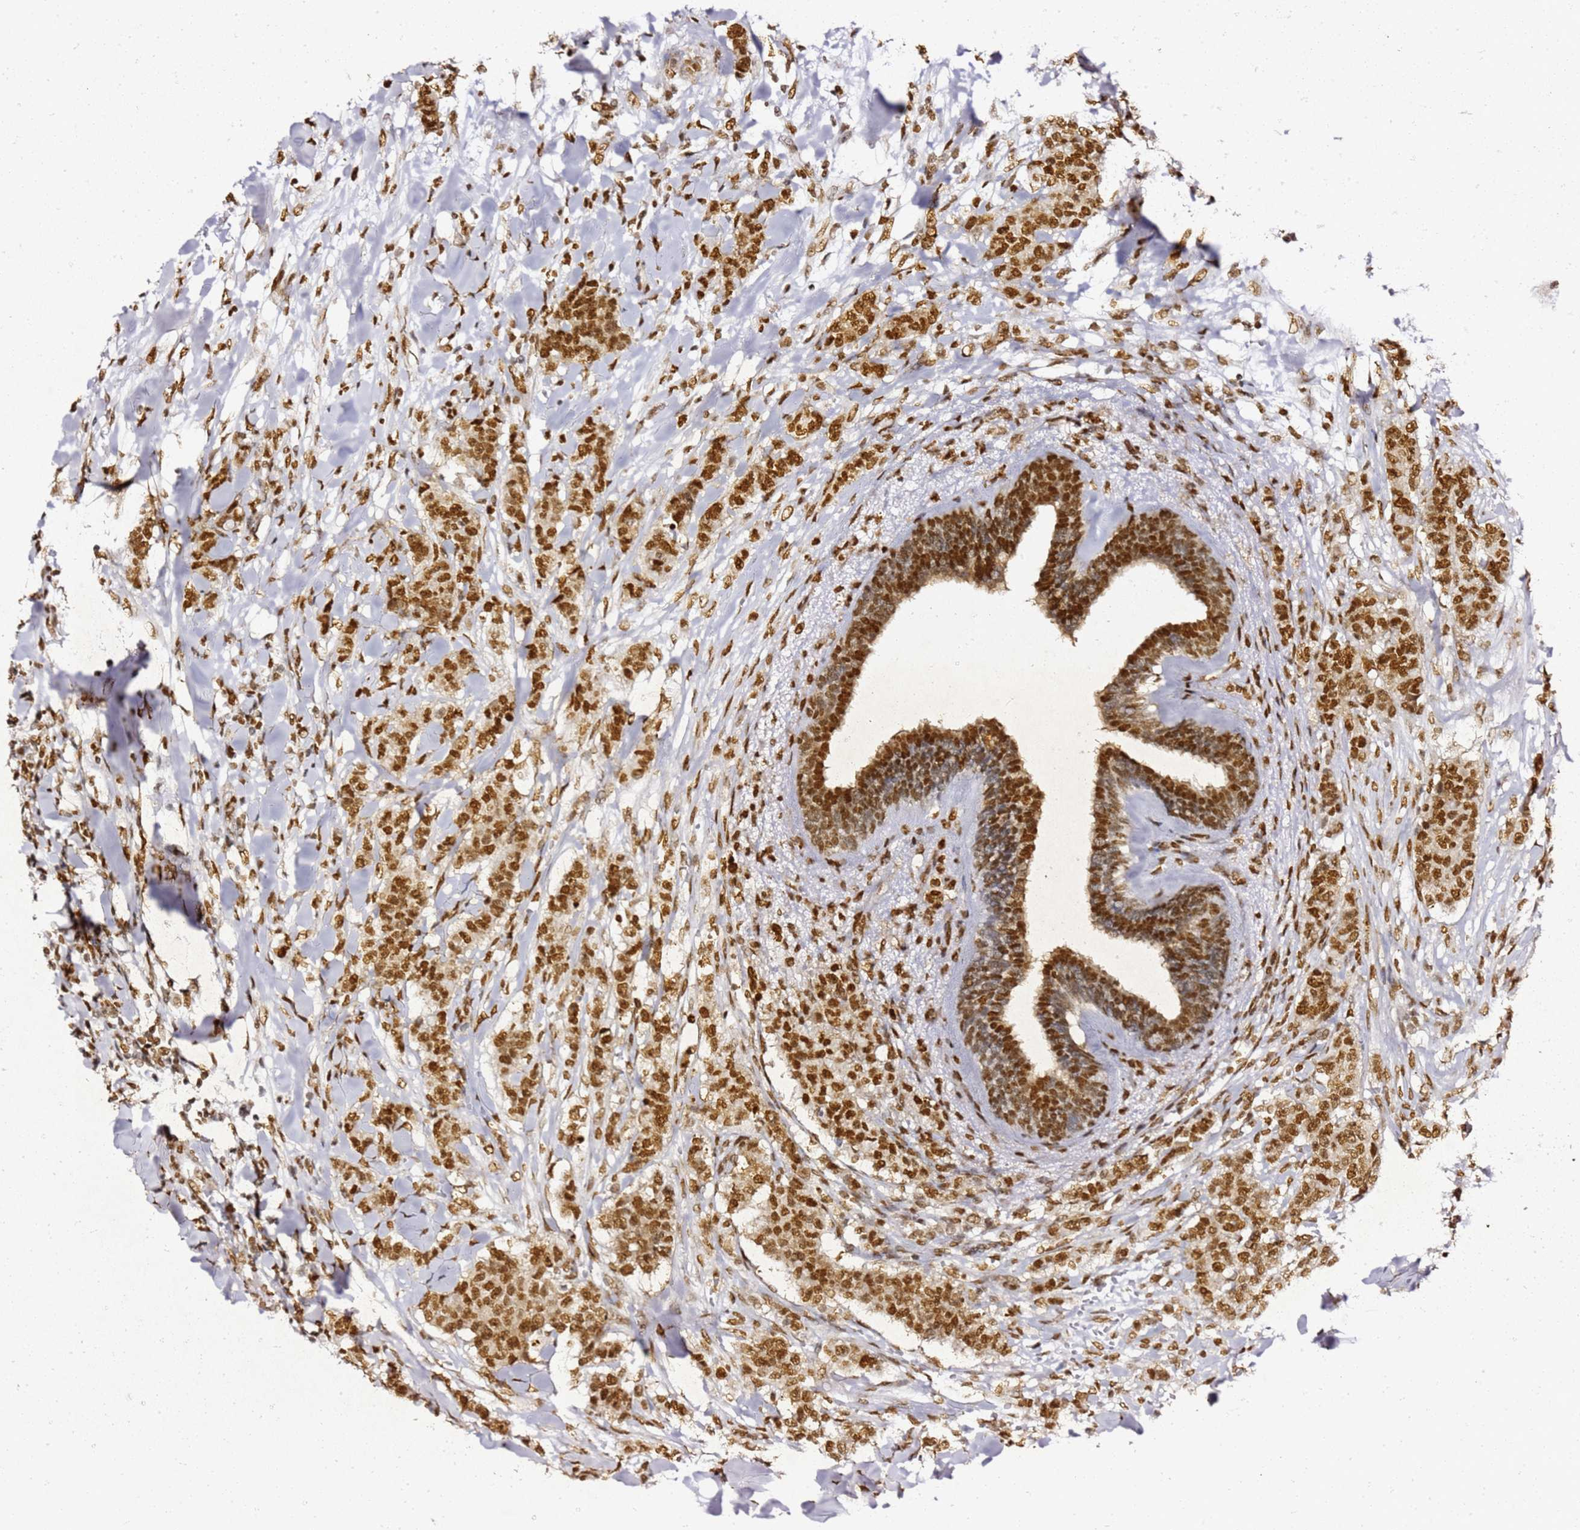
{"staining": {"intensity": "strong", "quantity": ">75%", "location": "nuclear"}, "tissue": "breast cancer", "cell_type": "Tumor cells", "image_type": "cancer", "snomed": [{"axis": "morphology", "description": "Duct carcinoma"}, {"axis": "topography", "description": "Breast"}], "caption": "A photomicrograph of human breast cancer (infiltrating ductal carcinoma) stained for a protein exhibits strong nuclear brown staining in tumor cells.", "gene": "APEX1", "patient": {"sex": "female", "age": 40}}